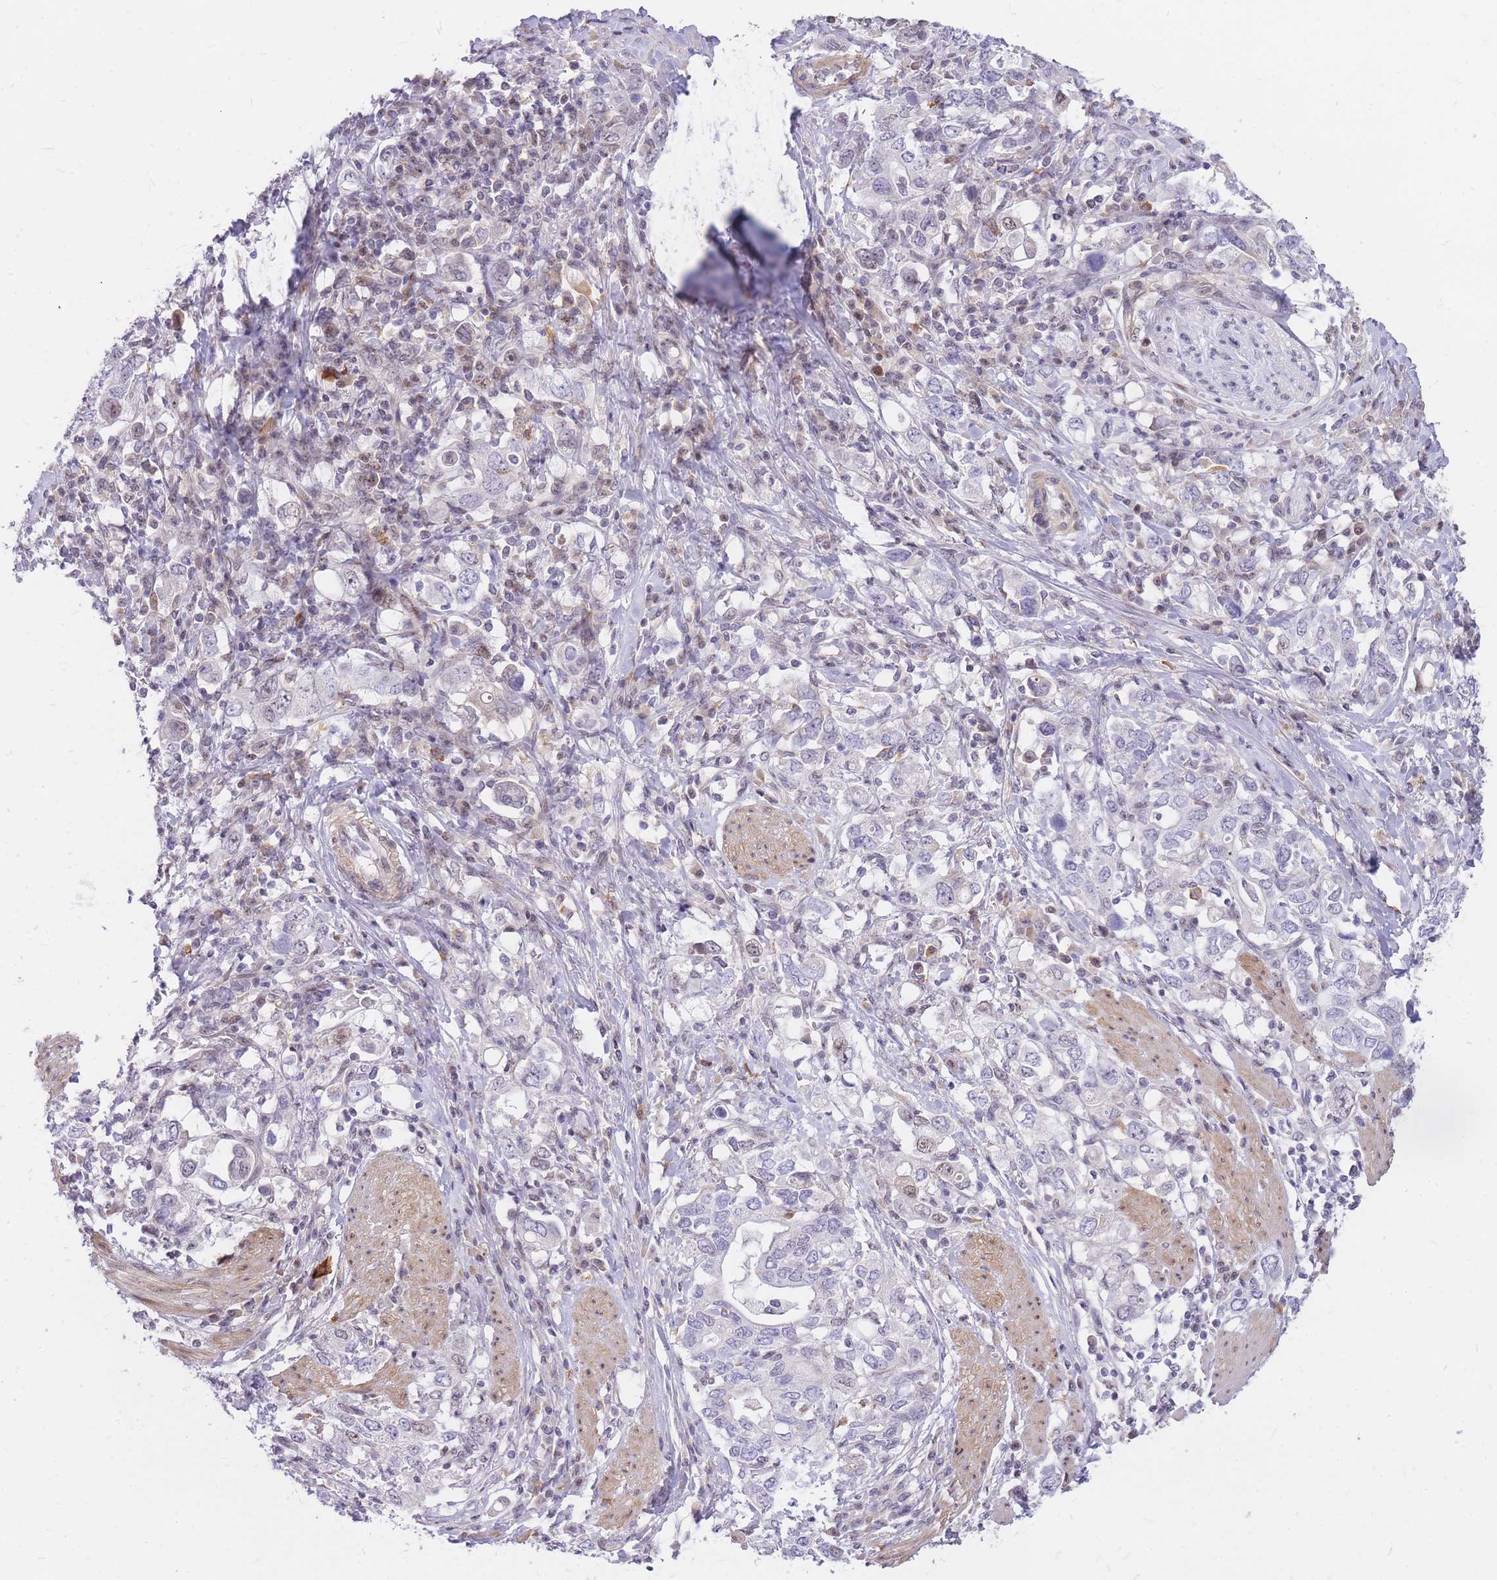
{"staining": {"intensity": "negative", "quantity": "none", "location": "none"}, "tissue": "stomach cancer", "cell_type": "Tumor cells", "image_type": "cancer", "snomed": [{"axis": "morphology", "description": "Adenocarcinoma, NOS"}, {"axis": "topography", "description": "Stomach, upper"}, {"axis": "topography", "description": "Stomach"}], "caption": "Human stomach cancer stained for a protein using immunohistochemistry (IHC) displays no staining in tumor cells.", "gene": "TLE2", "patient": {"sex": "male", "age": 62}}